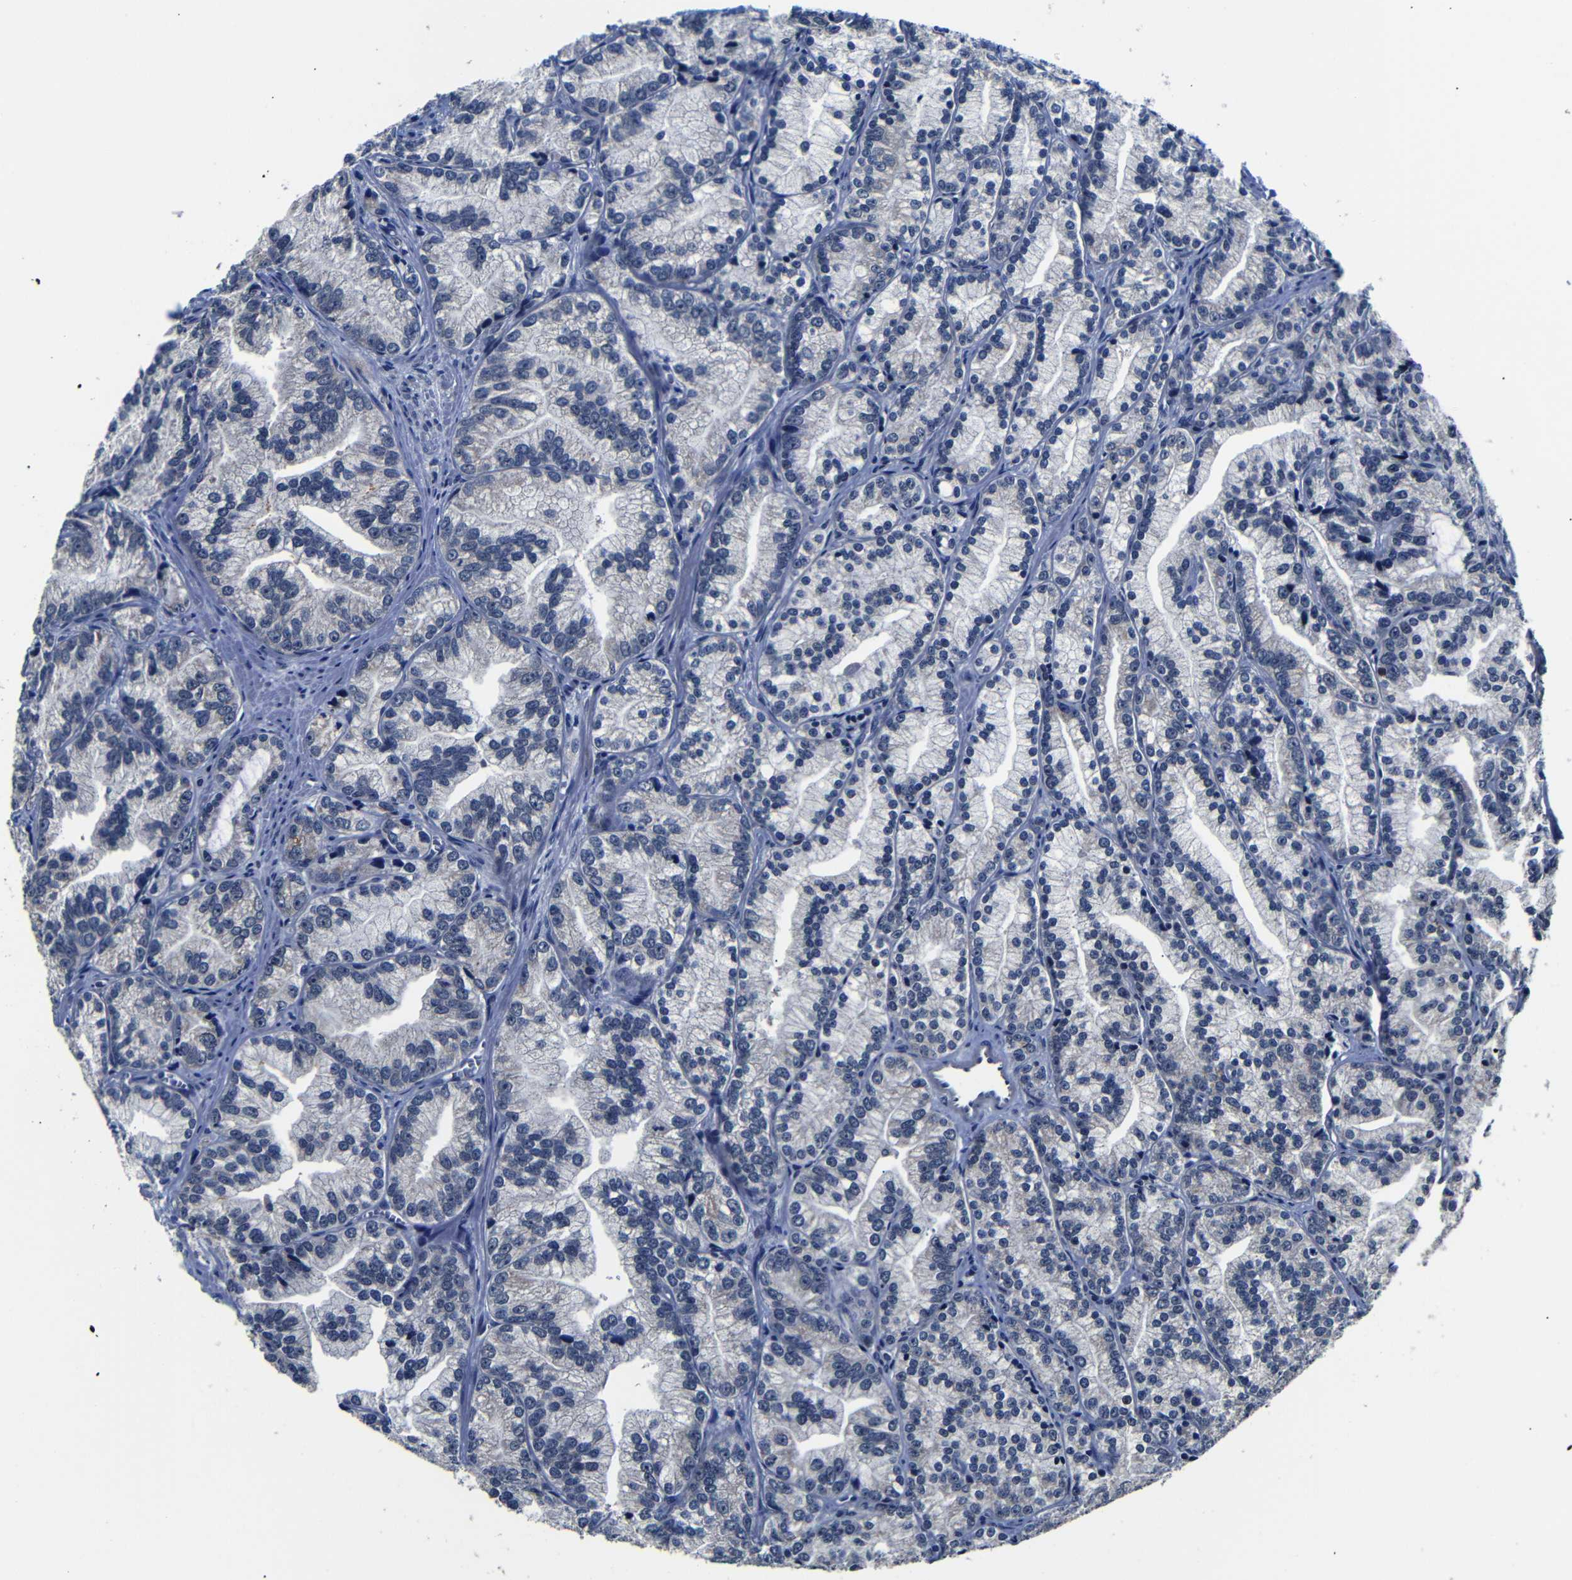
{"staining": {"intensity": "negative", "quantity": "none", "location": "none"}, "tissue": "prostate cancer", "cell_type": "Tumor cells", "image_type": "cancer", "snomed": [{"axis": "morphology", "description": "Adenocarcinoma, Low grade"}, {"axis": "topography", "description": "Prostate"}], "caption": "DAB (3,3'-diaminobenzidine) immunohistochemical staining of prostate adenocarcinoma (low-grade) shows no significant expression in tumor cells.", "gene": "DEPP1", "patient": {"sex": "male", "age": 89}}